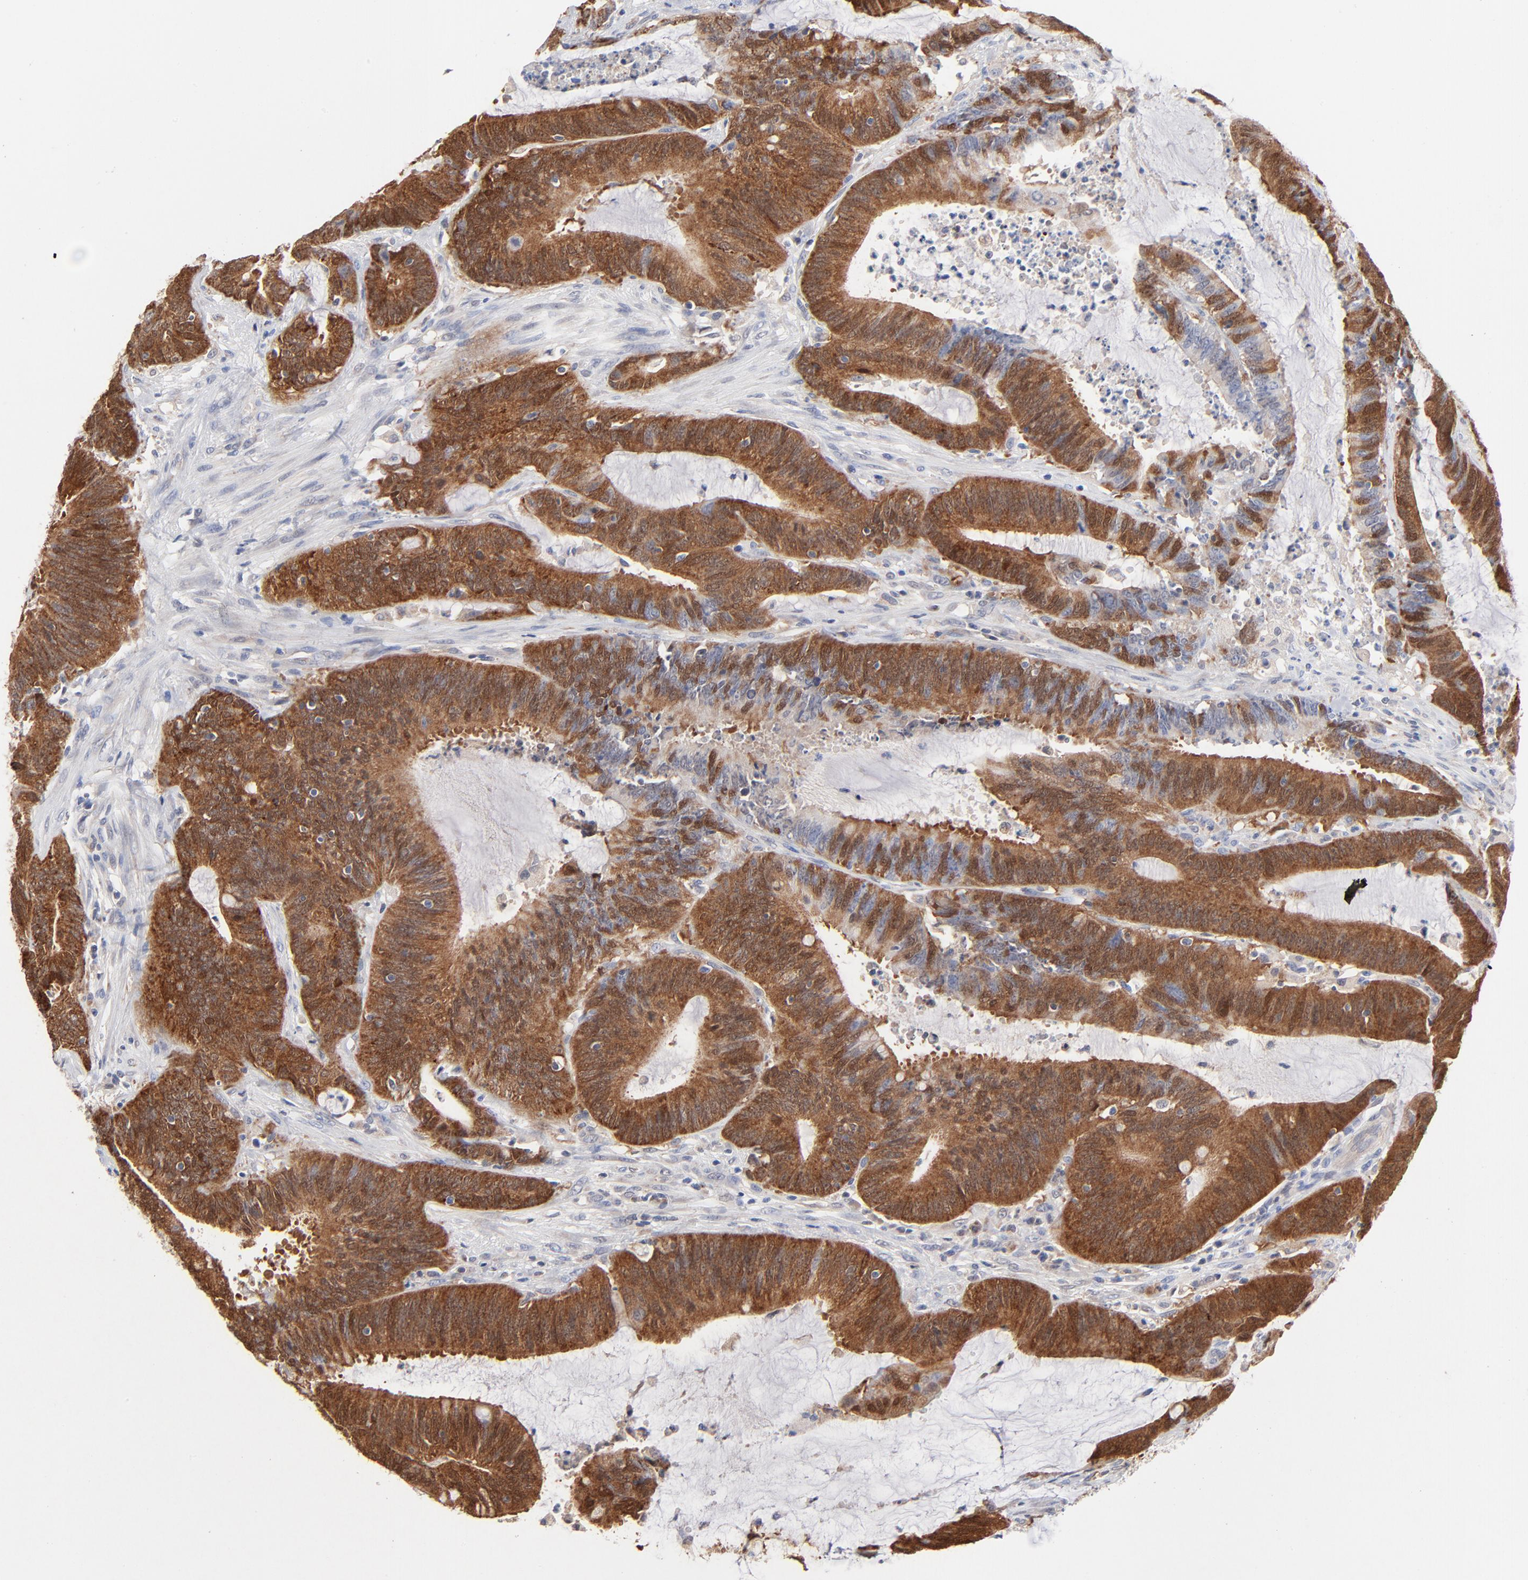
{"staining": {"intensity": "strong", "quantity": ">75%", "location": "cytoplasmic/membranous"}, "tissue": "colorectal cancer", "cell_type": "Tumor cells", "image_type": "cancer", "snomed": [{"axis": "morphology", "description": "Adenocarcinoma, NOS"}, {"axis": "topography", "description": "Rectum"}], "caption": "Protein expression analysis of colorectal adenocarcinoma shows strong cytoplasmic/membranous staining in approximately >75% of tumor cells. Nuclei are stained in blue.", "gene": "CHCHD10", "patient": {"sex": "female", "age": 66}}